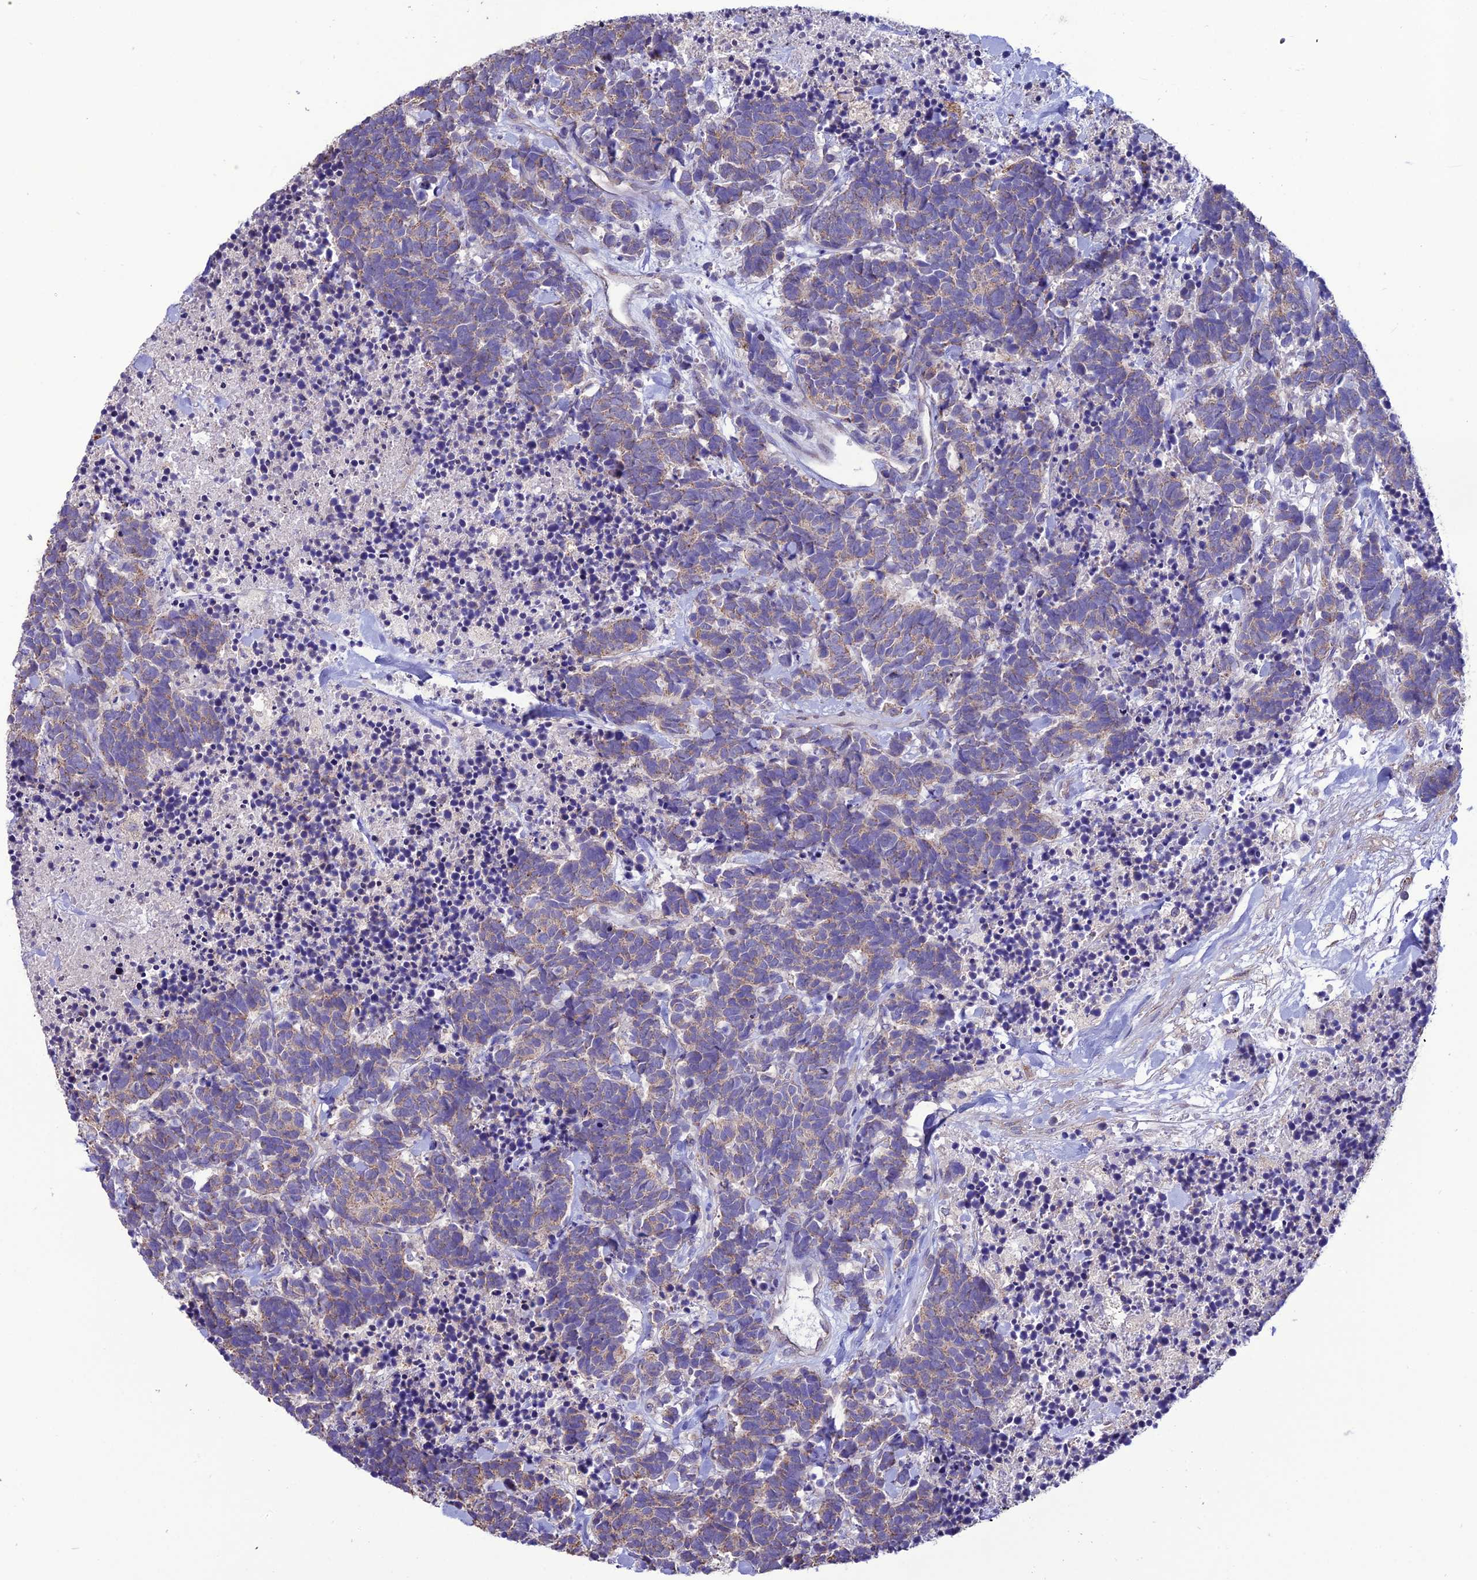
{"staining": {"intensity": "weak", "quantity": "25%-75%", "location": "cytoplasmic/membranous"}, "tissue": "carcinoid", "cell_type": "Tumor cells", "image_type": "cancer", "snomed": [{"axis": "morphology", "description": "Carcinoma, NOS"}, {"axis": "morphology", "description": "Carcinoid, malignant, NOS"}, {"axis": "topography", "description": "Prostate"}], "caption": "Carcinoid (malignant) stained with a protein marker reveals weak staining in tumor cells.", "gene": "HOGA1", "patient": {"sex": "male", "age": 57}}